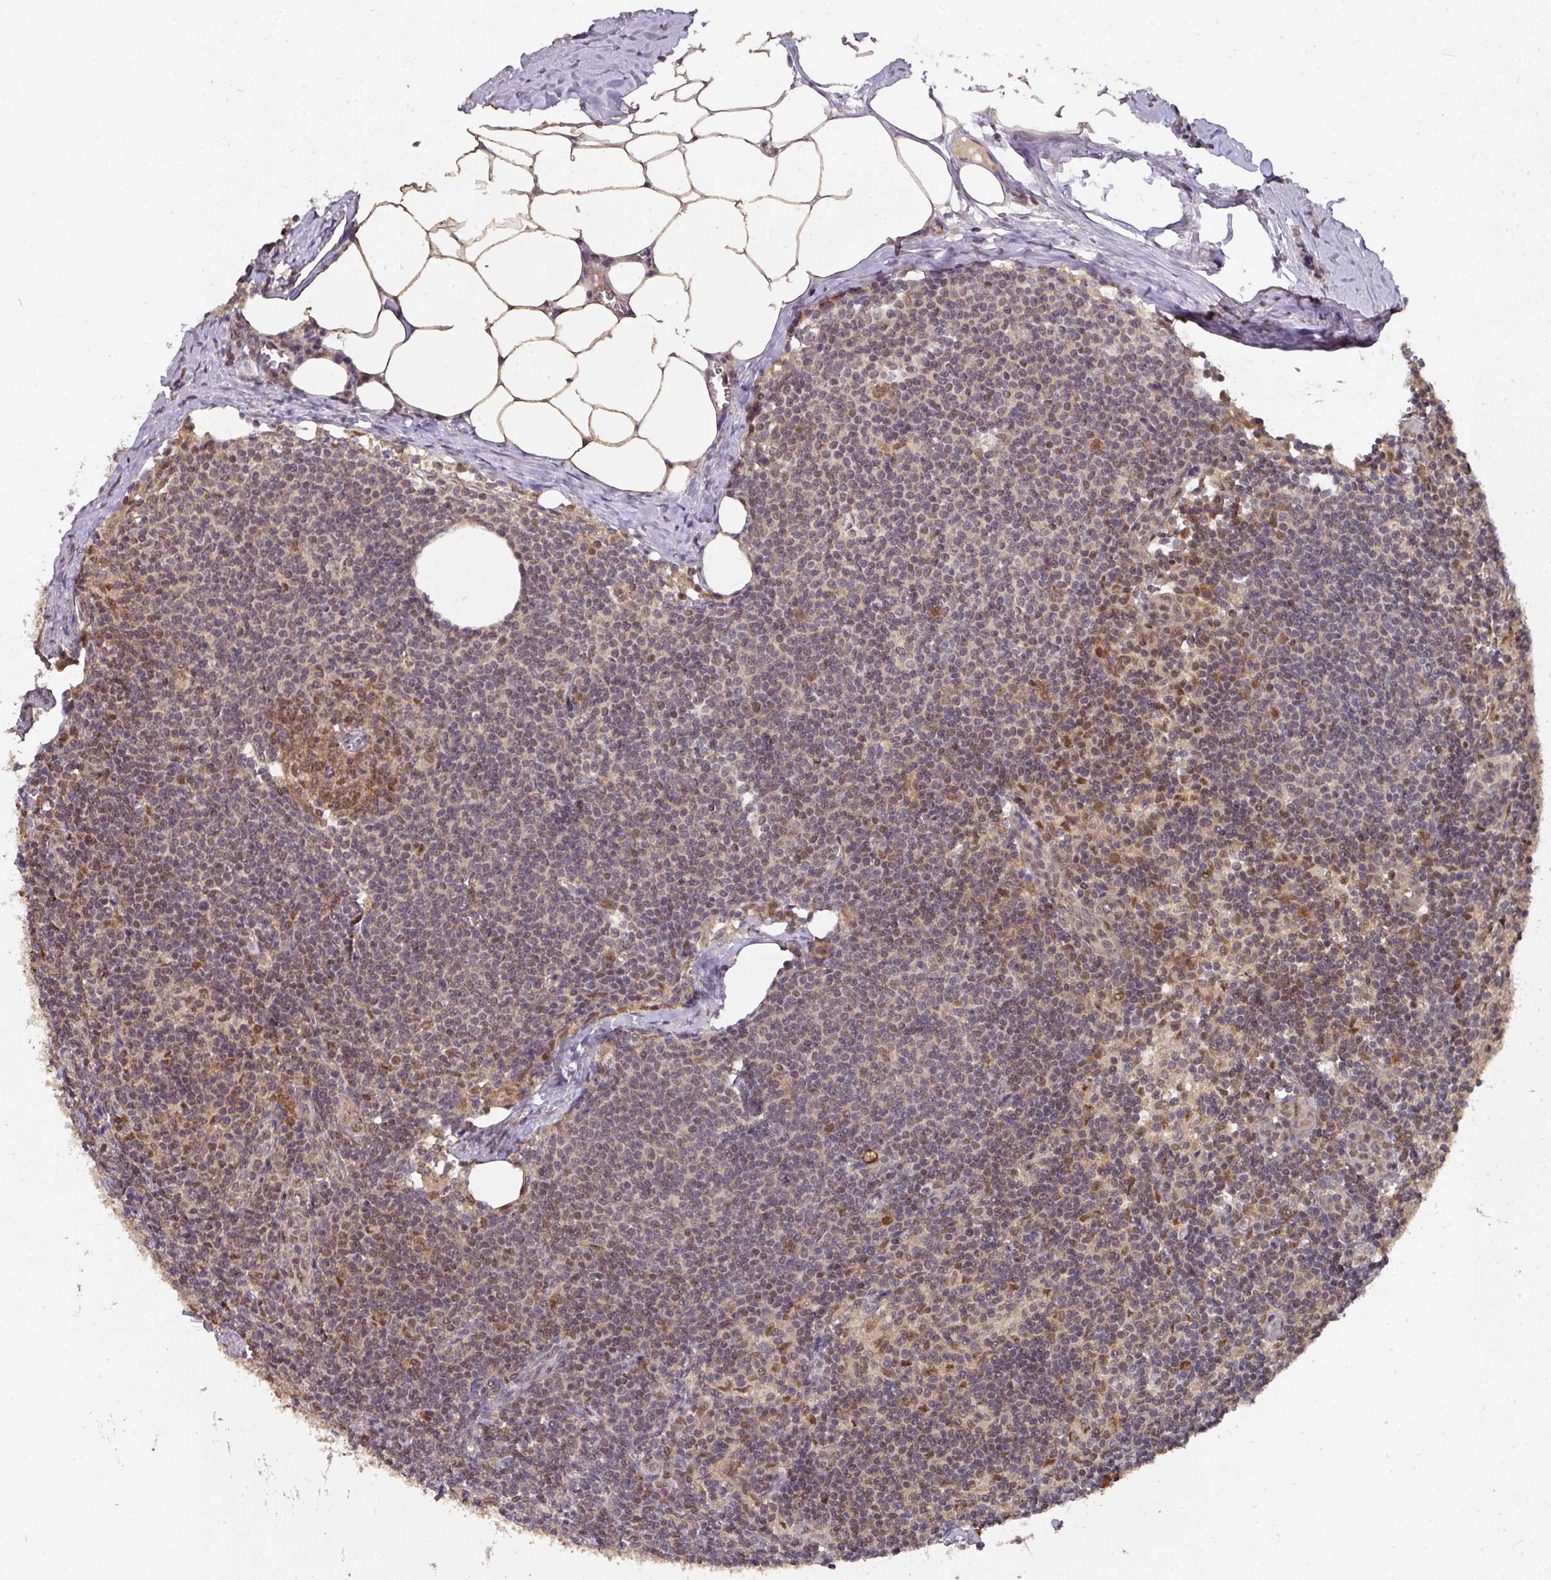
{"staining": {"intensity": "moderate", "quantity": ">75%", "location": "cytoplasmic/membranous,nuclear"}, "tissue": "lymph node", "cell_type": "Germinal center cells", "image_type": "normal", "snomed": [{"axis": "morphology", "description": "Normal tissue, NOS"}, {"axis": "topography", "description": "Lymph node"}], "caption": "Lymph node was stained to show a protein in brown. There is medium levels of moderate cytoplasmic/membranous,nuclear positivity in about >75% of germinal center cells.", "gene": "RANBP9", "patient": {"sex": "female", "age": 59}}